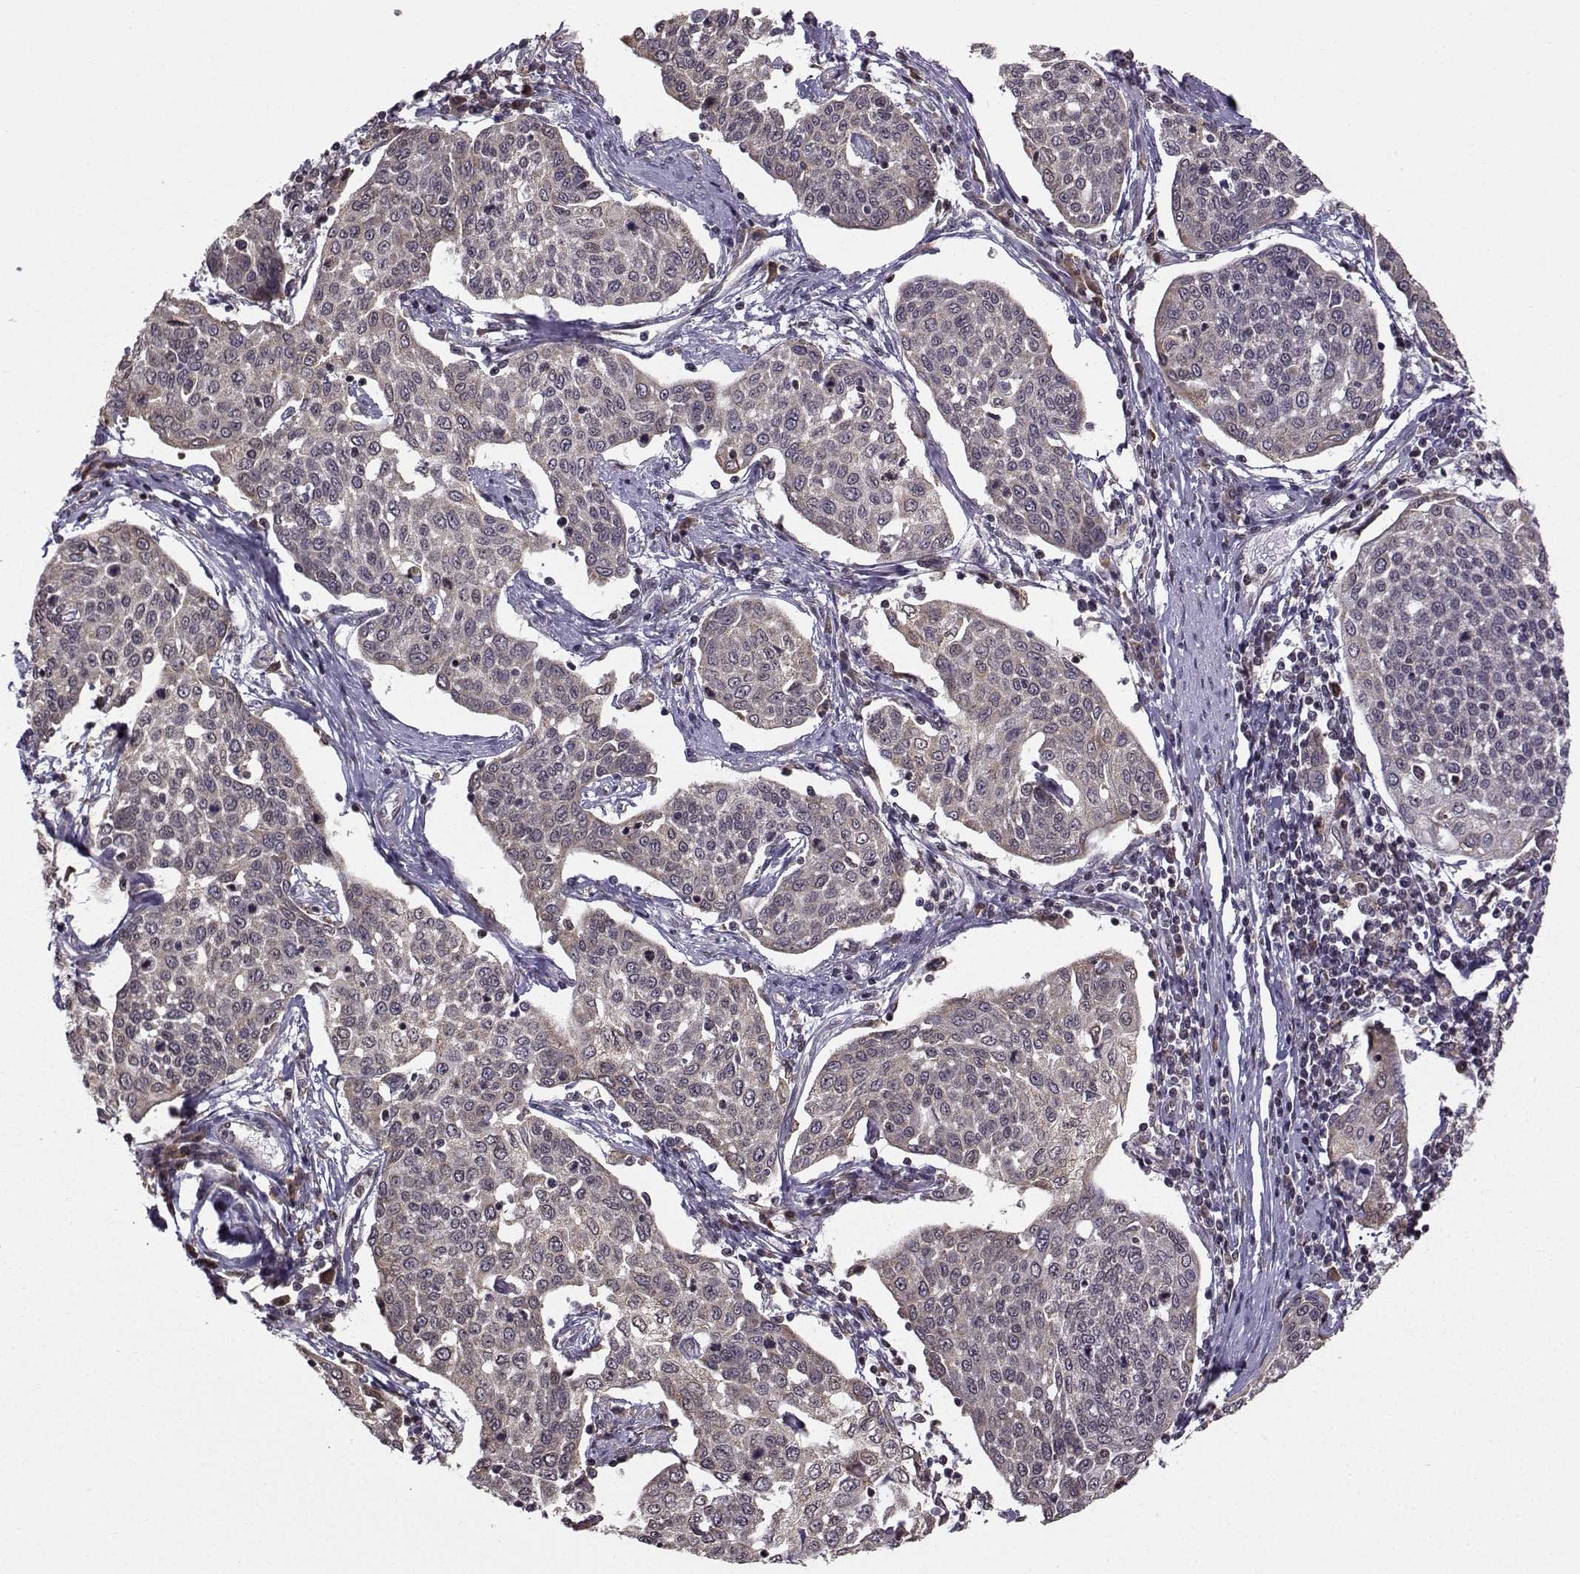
{"staining": {"intensity": "negative", "quantity": "none", "location": "none"}, "tissue": "cervical cancer", "cell_type": "Tumor cells", "image_type": "cancer", "snomed": [{"axis": "morphology", "description": "Squamous cell carcinoma, NOS"}, {"axis": "topography", "description": "Cervix"}], "caption": "There is no significant expression in tumor cells of cervical squamous cell carcinoma.", "gene": "EZH1", "patient": {"sex": "female", "age": 34}}